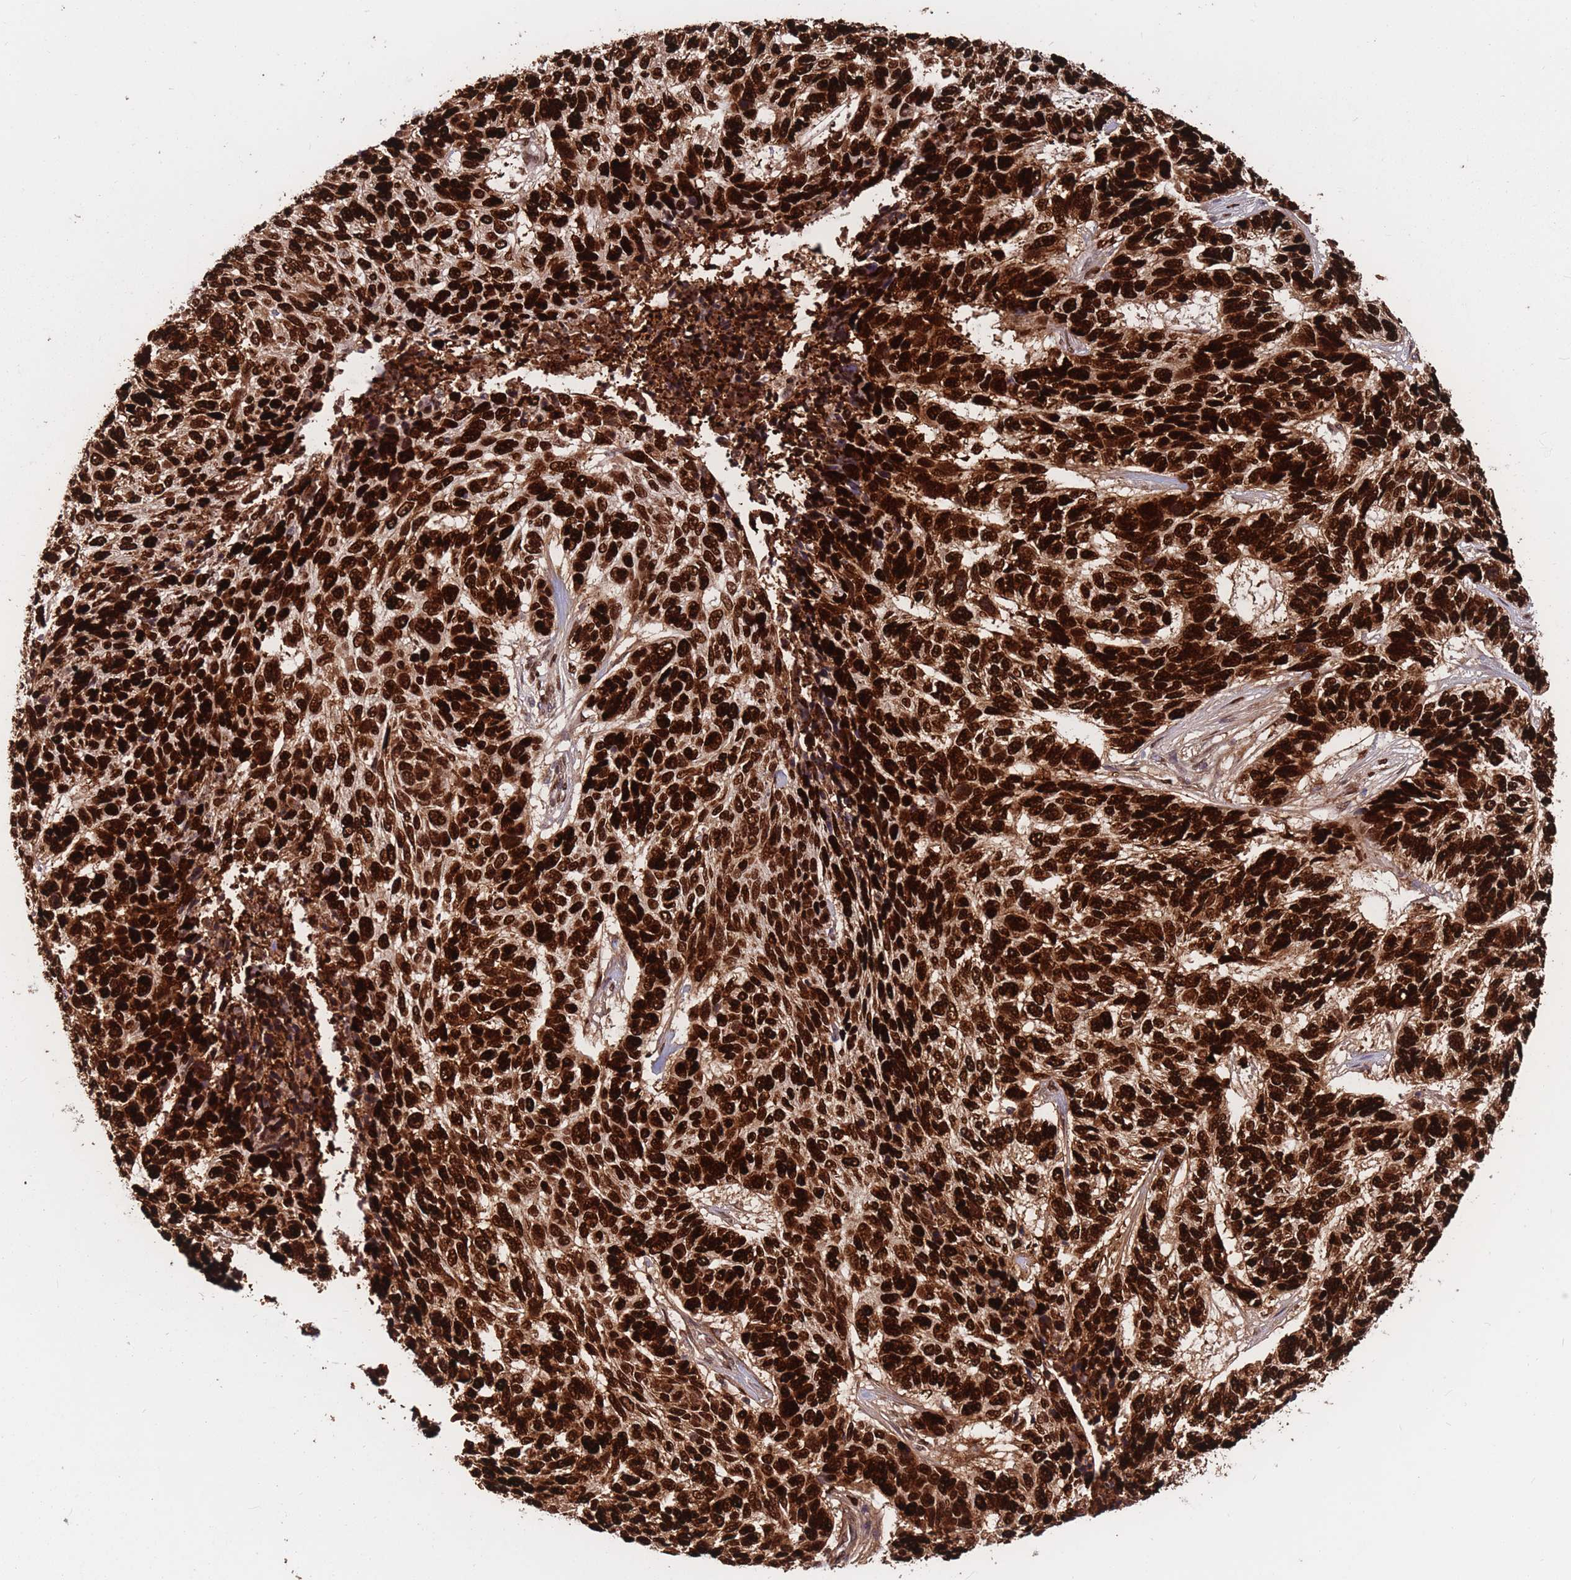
{"staining": {"intensity": "strong", "quantity": ">75%", "location": "nuclear"}, "tissue": "skin cancer", "cell_type": "Tumor cells", "image_type": "cancer", "snomed": [{"axis": "morphology", "description": "Basal cell carcinoma"}, {"axis": "topography", "description": "Skin"}], "caption": "About >75% of tumor cells in human skin basal cell carcinoma exhibit strong nuclear protein positivity as visualized by brown immunohistochemical staining.", "gene": "NASP", "patient": {"sex": "female", "age": 65}}